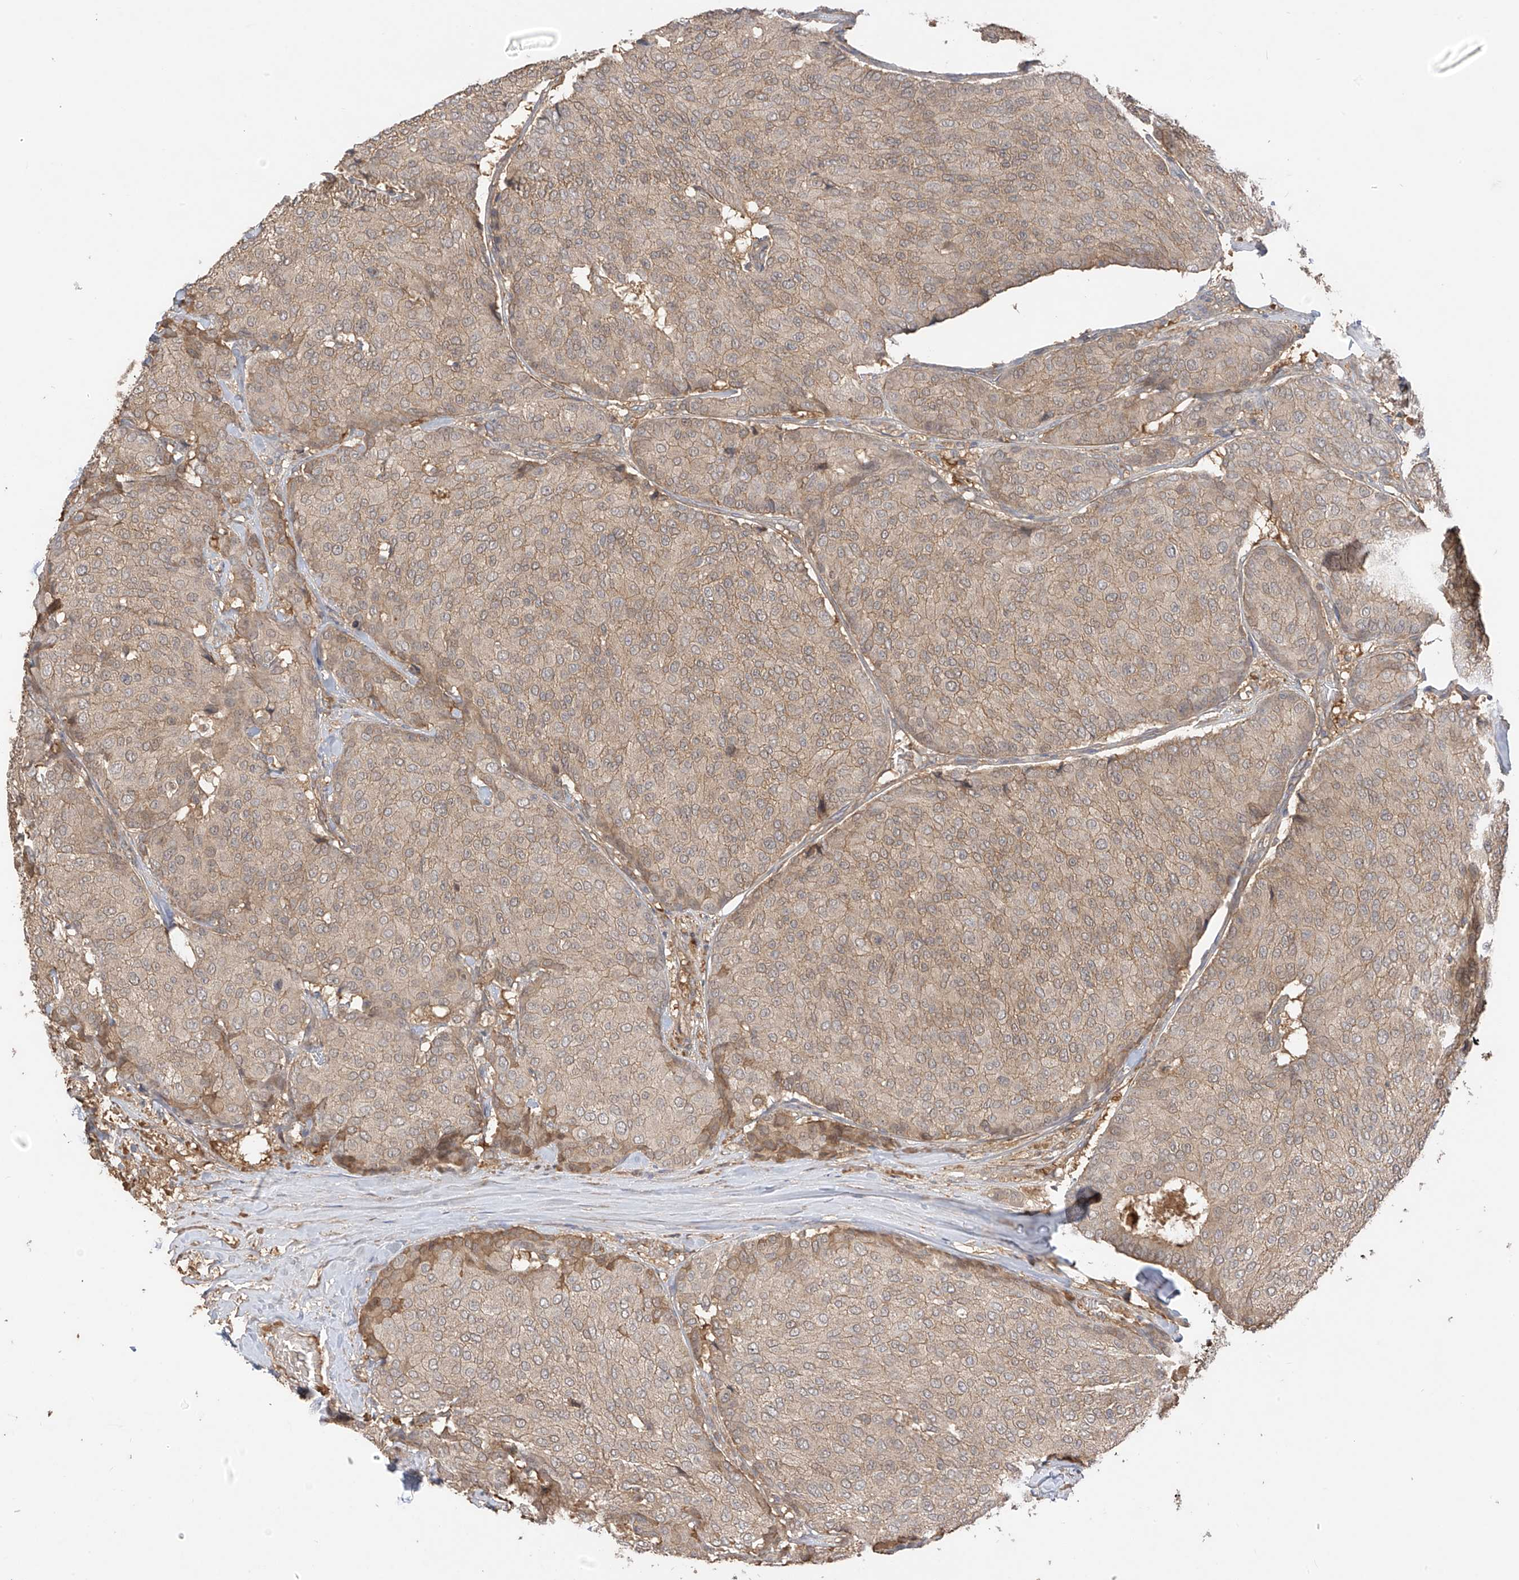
{"staining": {"intensity": "moderate", "quantity": "25%-75%", "location": "cytoplasmic/membranous"}, "tissue": "breast cancer", "cell_type": "Tumor cells", "image_type": "cancer", "snomed": [{"axis": "morphology", "description": "Duct carcinoma"}, {"axis": "topography", "description": "Breast"}], "caption": "This micrograph shows immunohistochemistry staining of human invasive ductal carcinoma (breast), with medium moderate cytoplasmic/membranous staining in approximately 25%-75% of tumor cells.", "gene": "CACNA2D4", "patient": {"sex": "female", "age": 75}}